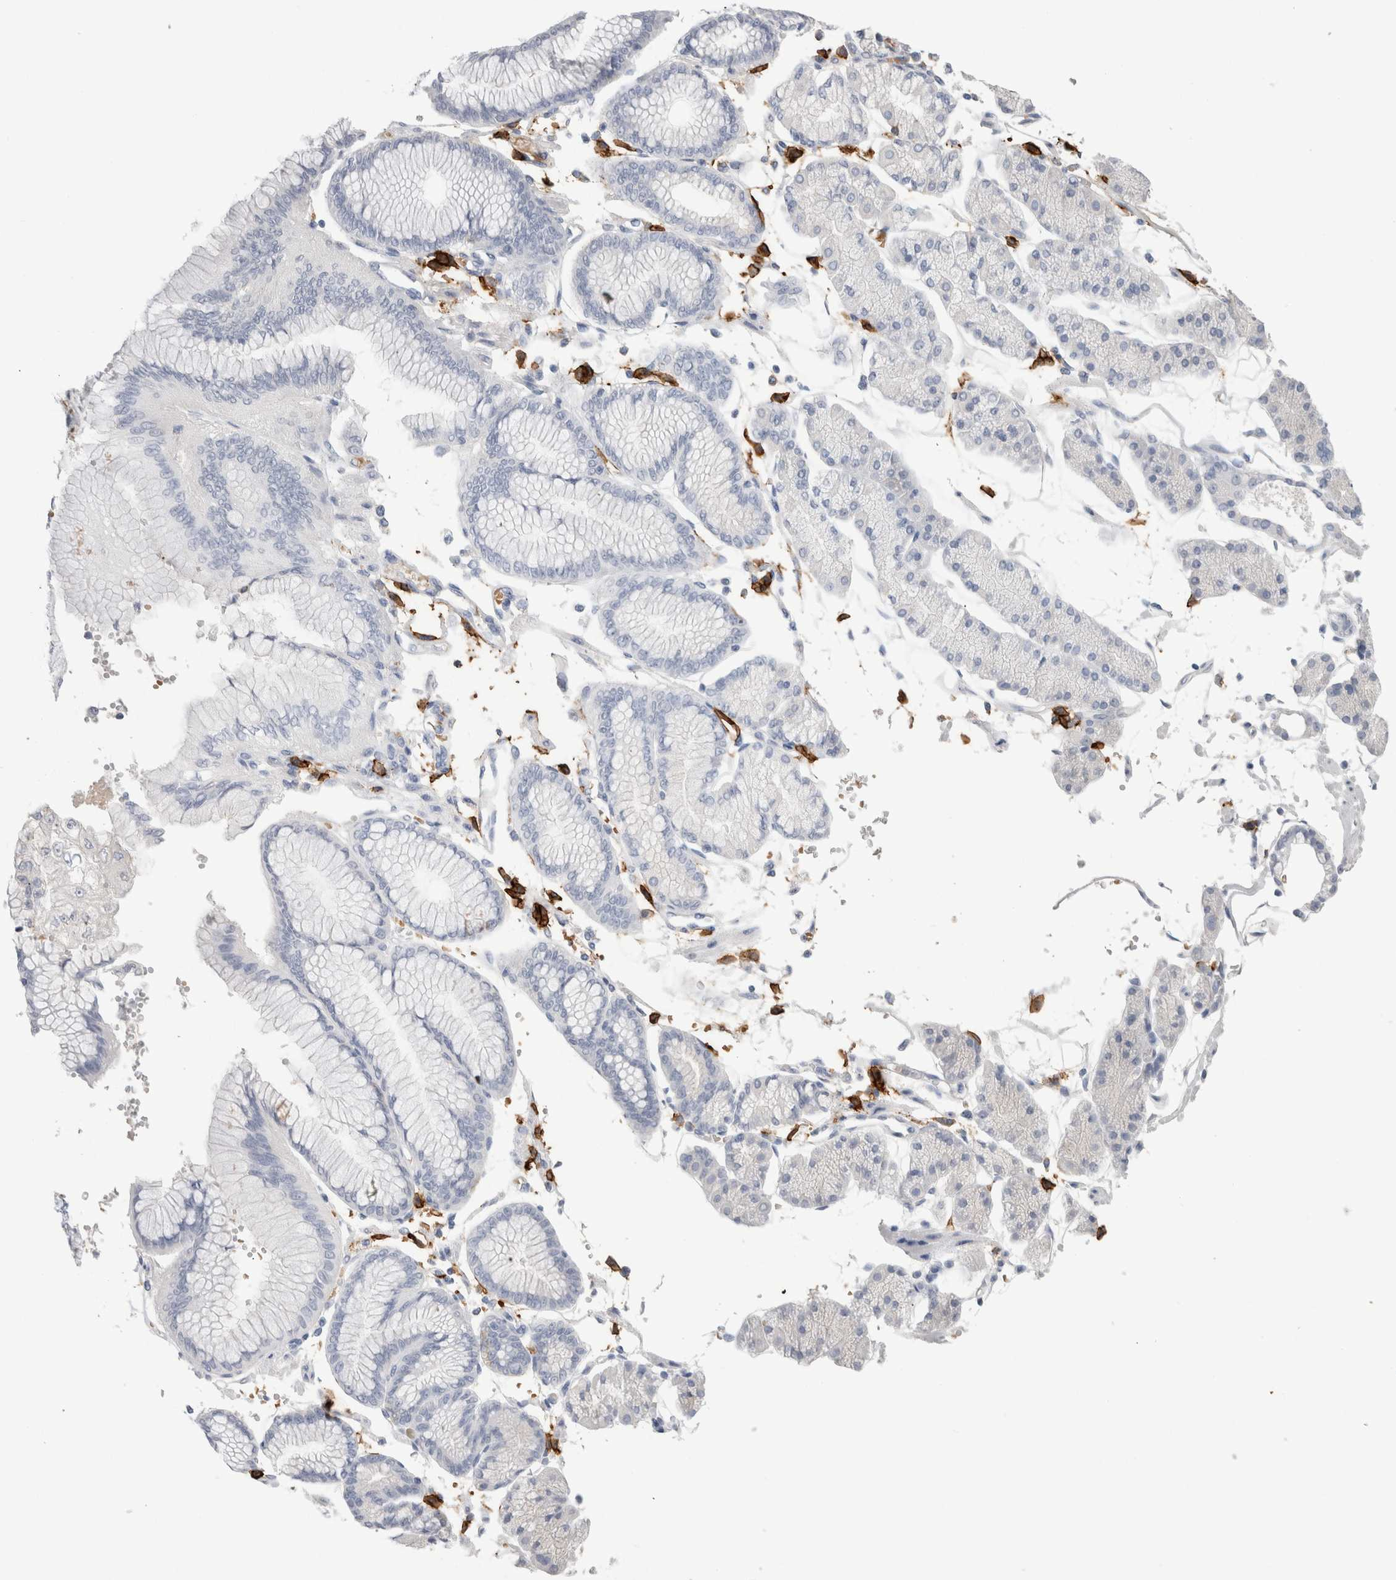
{"staining": {"intensity": "negative", "quantity": "none", "location": "none"}, "tissue": "stomach cancer", "cell_type": "Tumor cells", "image_type": "cancer", "snomed": [{"axis": "morphology", "description": "Adenocarcinoma, NOS"}, {"axis": "topography", "description": "Stomach"}], "caption": "Tumor cells show no significant protein expression in stomach cancer. The staining is performed using DAB (3,3'-diaminobenzidine) brown chromogen with nuclei counter-stained in using hematoxylin.", "gene": "CD38", "patient": {"sex": "male", "age": 76}}